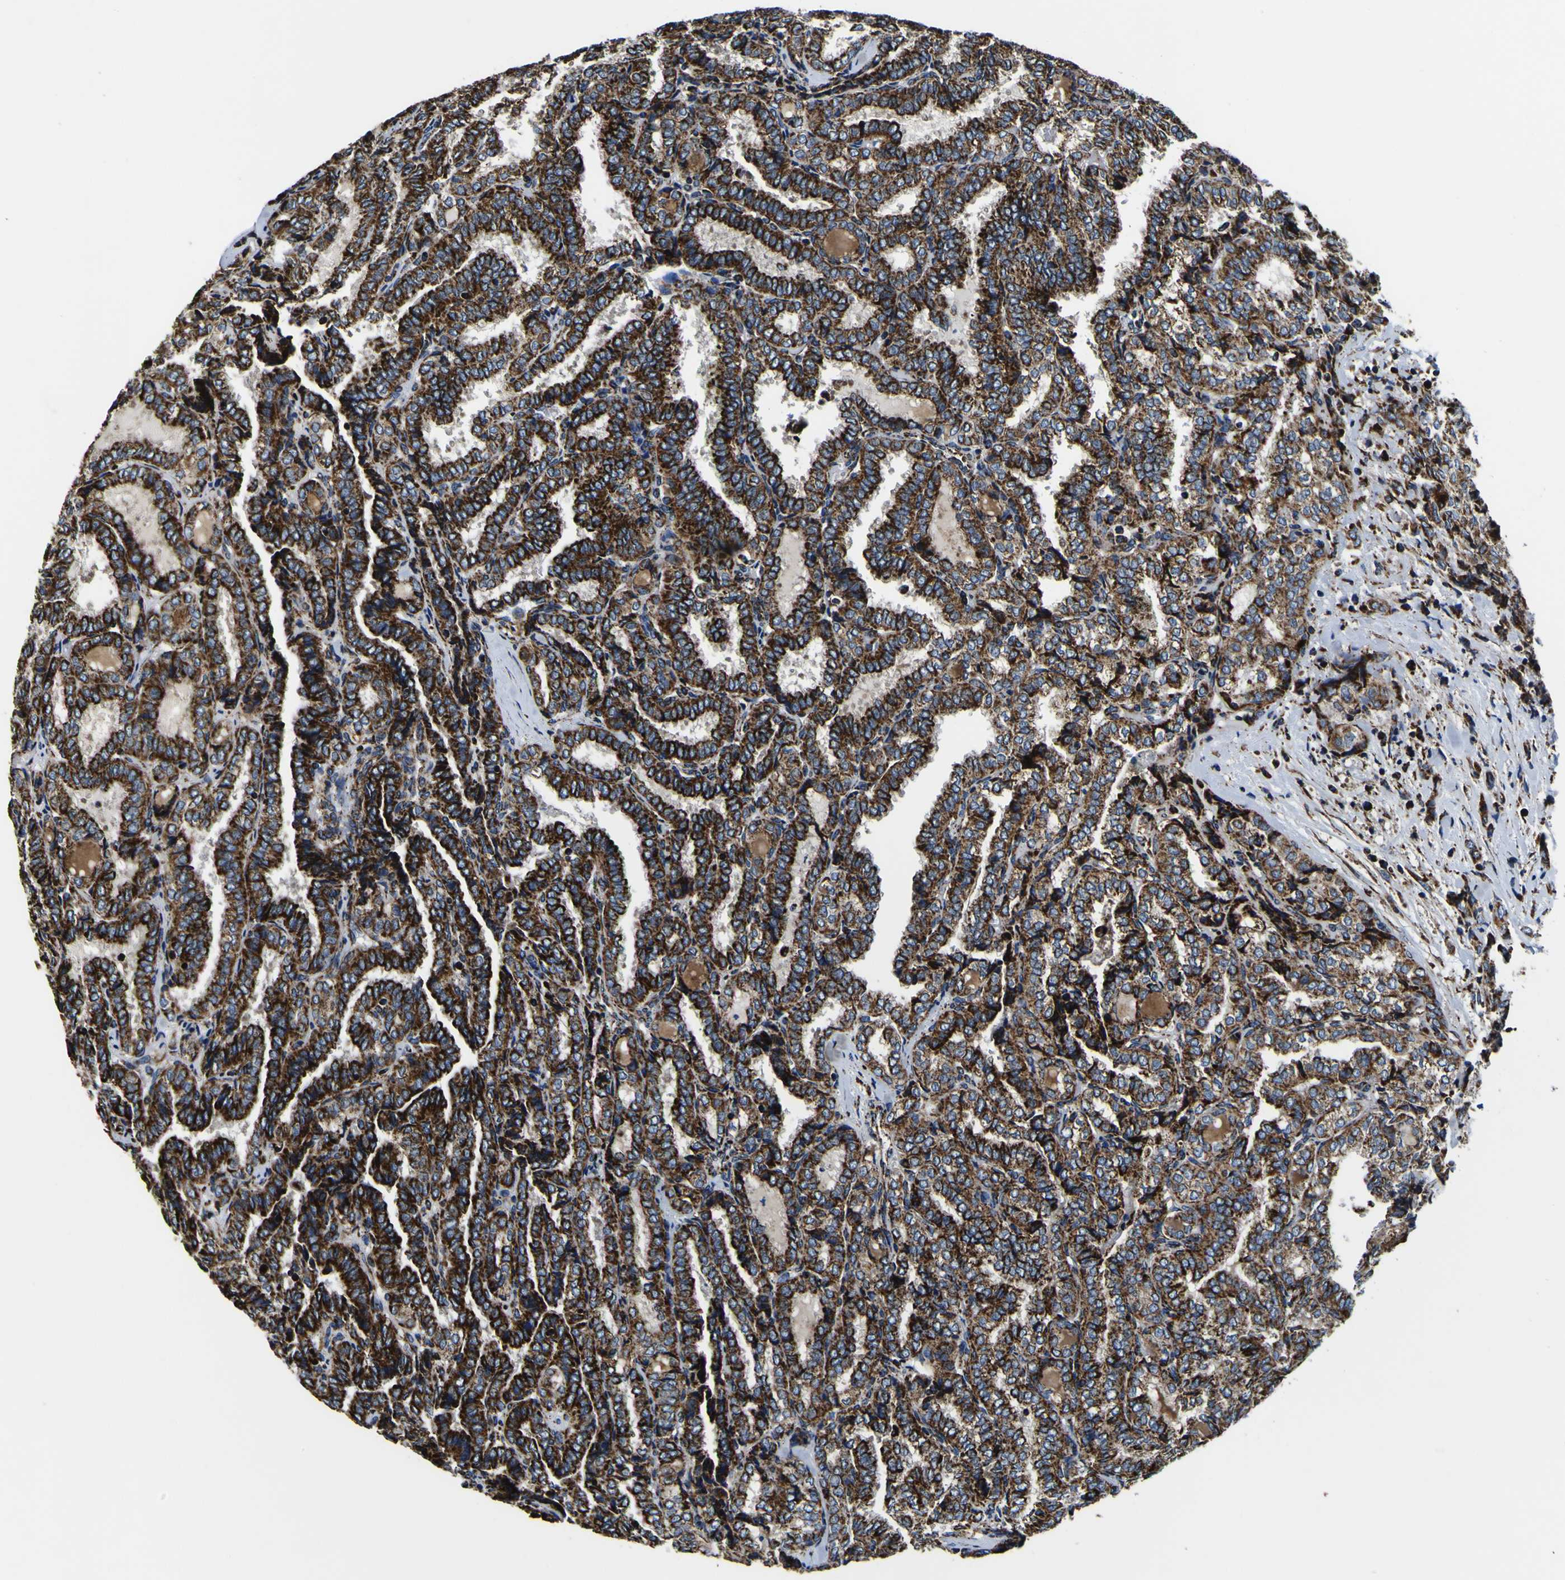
{"staining": {"intensity": "strong", "quantity": ">75%", "location": "cytoplasmic/membranous"}, "tissue": "thyroid cancer", "cell_type": "Tumor cells", "image_type": "cancer", "snomed": [{"axis": "morphology", "description": "Normal tissue, NOS"}, {"axis": "morphology", "description": "Papillary adenocarcinoma, NOS"}, {"axis": "topography", "description": "Thyroid gland"}], "caption": "Papillary adenocarcinoma (thyroid) stained for a protein (brown) reveals strong cytoplasmic/membranous positive positivity in approximately >75% of tumor cells.", "gene": "PTRH2", "patient": {"sex": "female", "age": 30}}